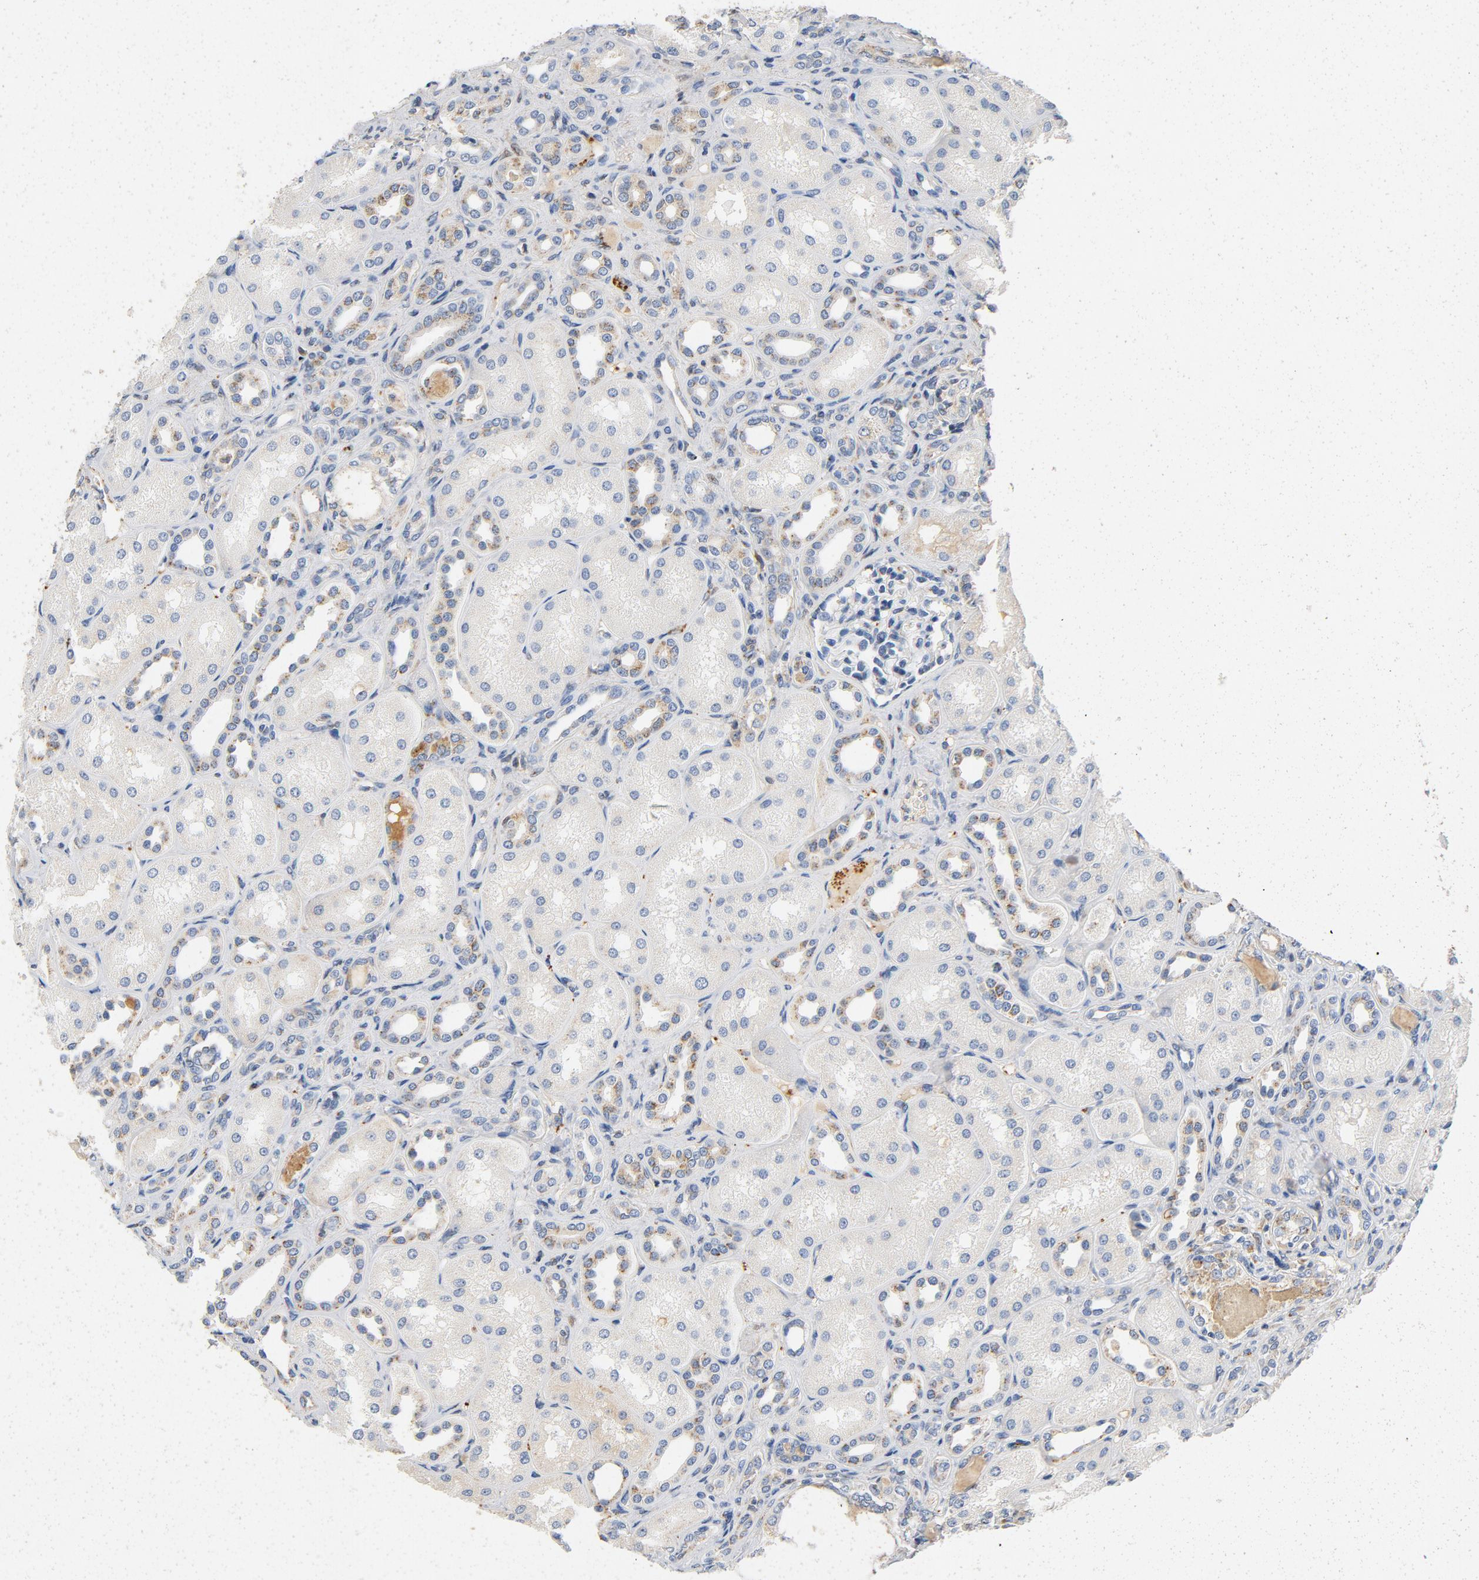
{"staining": {"intensity": "negative", "quantity": "none", "location": "none"}, "tissue": "kidney", "cell_type": "Cells in glomeruli", "image_type": "normal", "snomed": [{"axis": "morphology", "description": "Normal tissue, NOS"}, {"axis": "topography", "description": "Kidney"}], "caption": "Cells in glomeruli show no significant expression in normal kidney. (Stains: DAB immunohistochemistry with hematoxylin counter stain, Microscopy: brightfield microscopy at high magnification).", "gene": "LMAN2", "patient": {"sex": "male", "age": 7}}